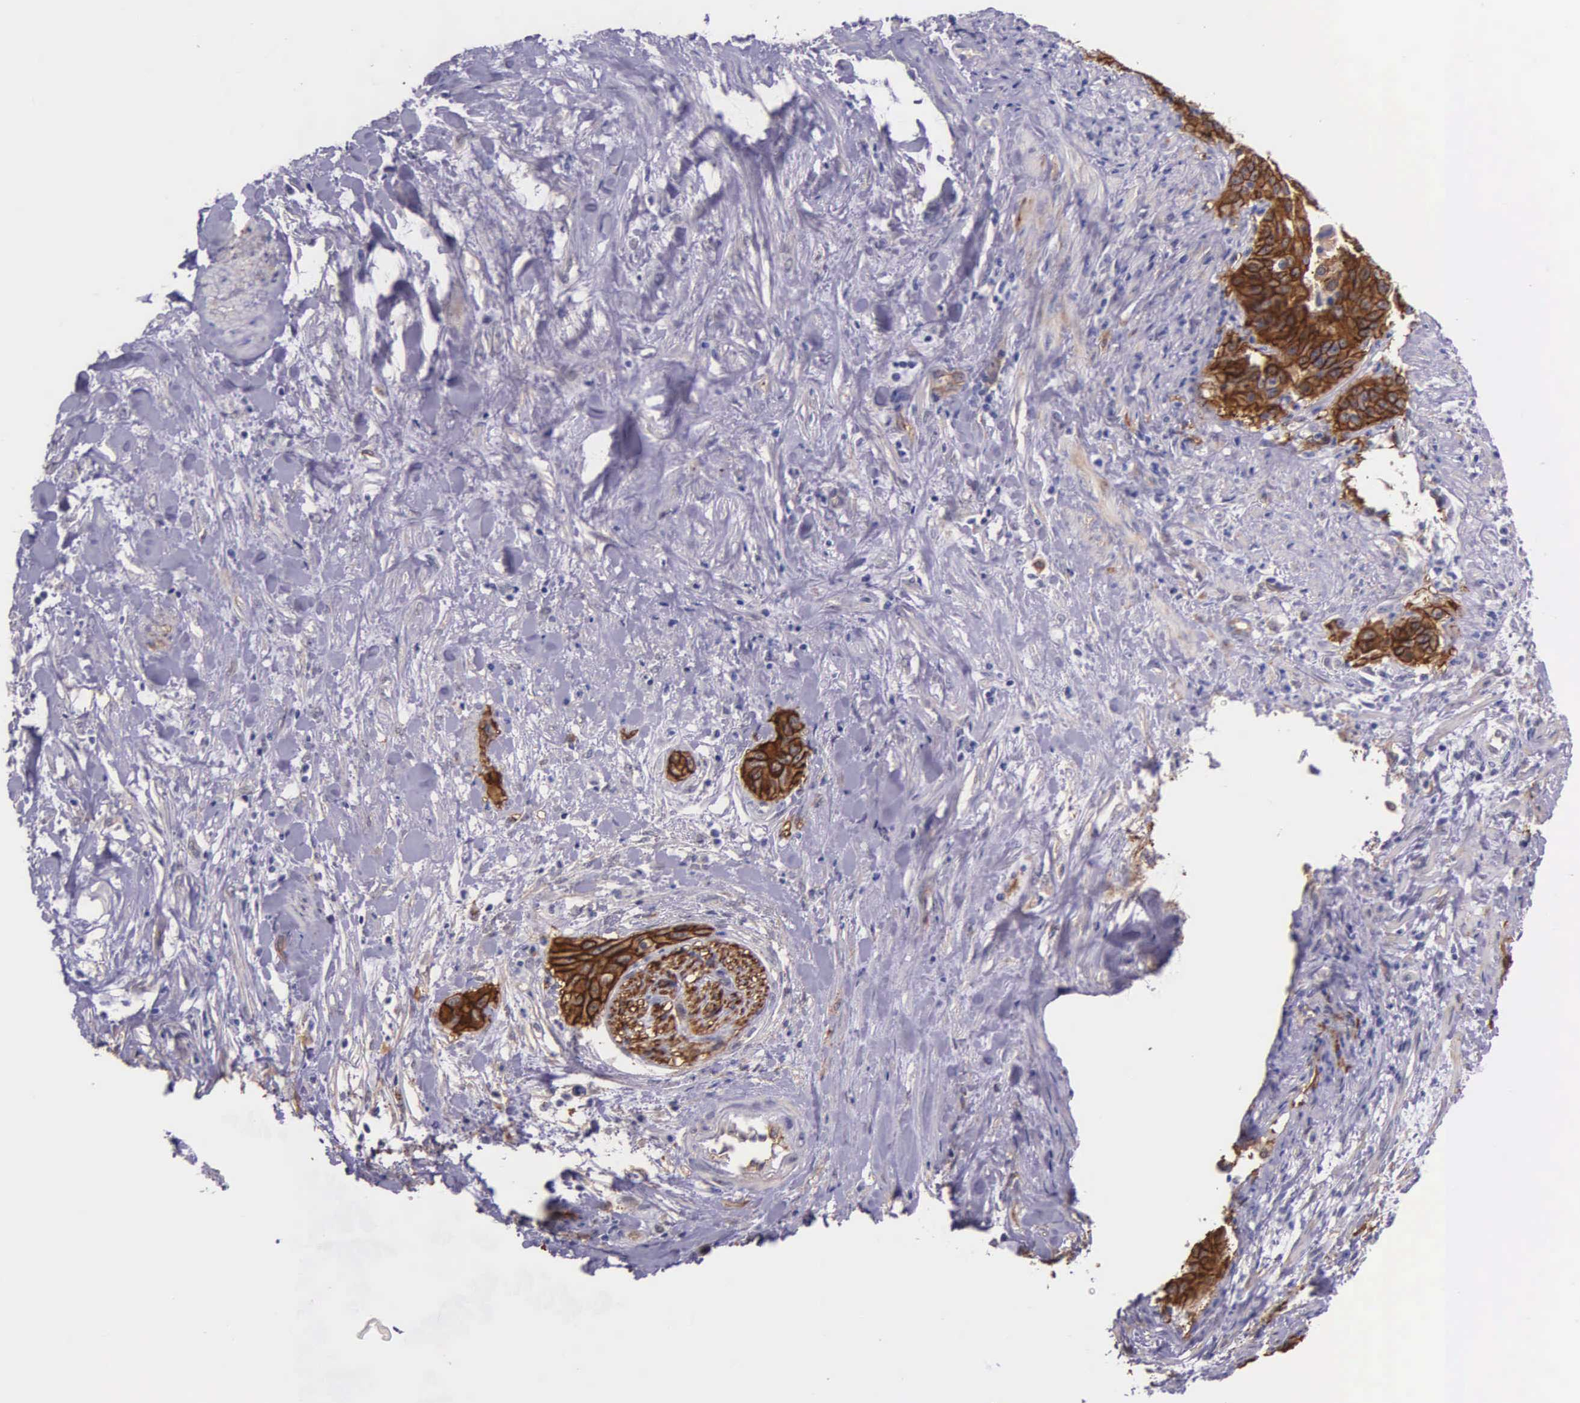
{"staining": {"intensity": "strong", "quantity": ">75%", "location": "cytoplasmic/membranous"}, "tissue": "cervical cancer", "cell_type": "Tumor cells", "image_type": "cancer", "snomed": [{"axis": "morphology", "description": "Squamous cell carcinoma, NOS"}, {"axis": "topography", "description": "Cervix"}], "caption": "High-magnification brightfield microscopy of cervical cancer stained with DAB (brown) and counterstained with hematoxylin (blue). tumor cells exhibit strong cytoplasmic/membranous expression is identified in about>75% of cells. The protein is shown in brown color, while the nuclei are stained blue.", "gene": "AHNAK2", "patient": {"sex": "female", "age": 41}}